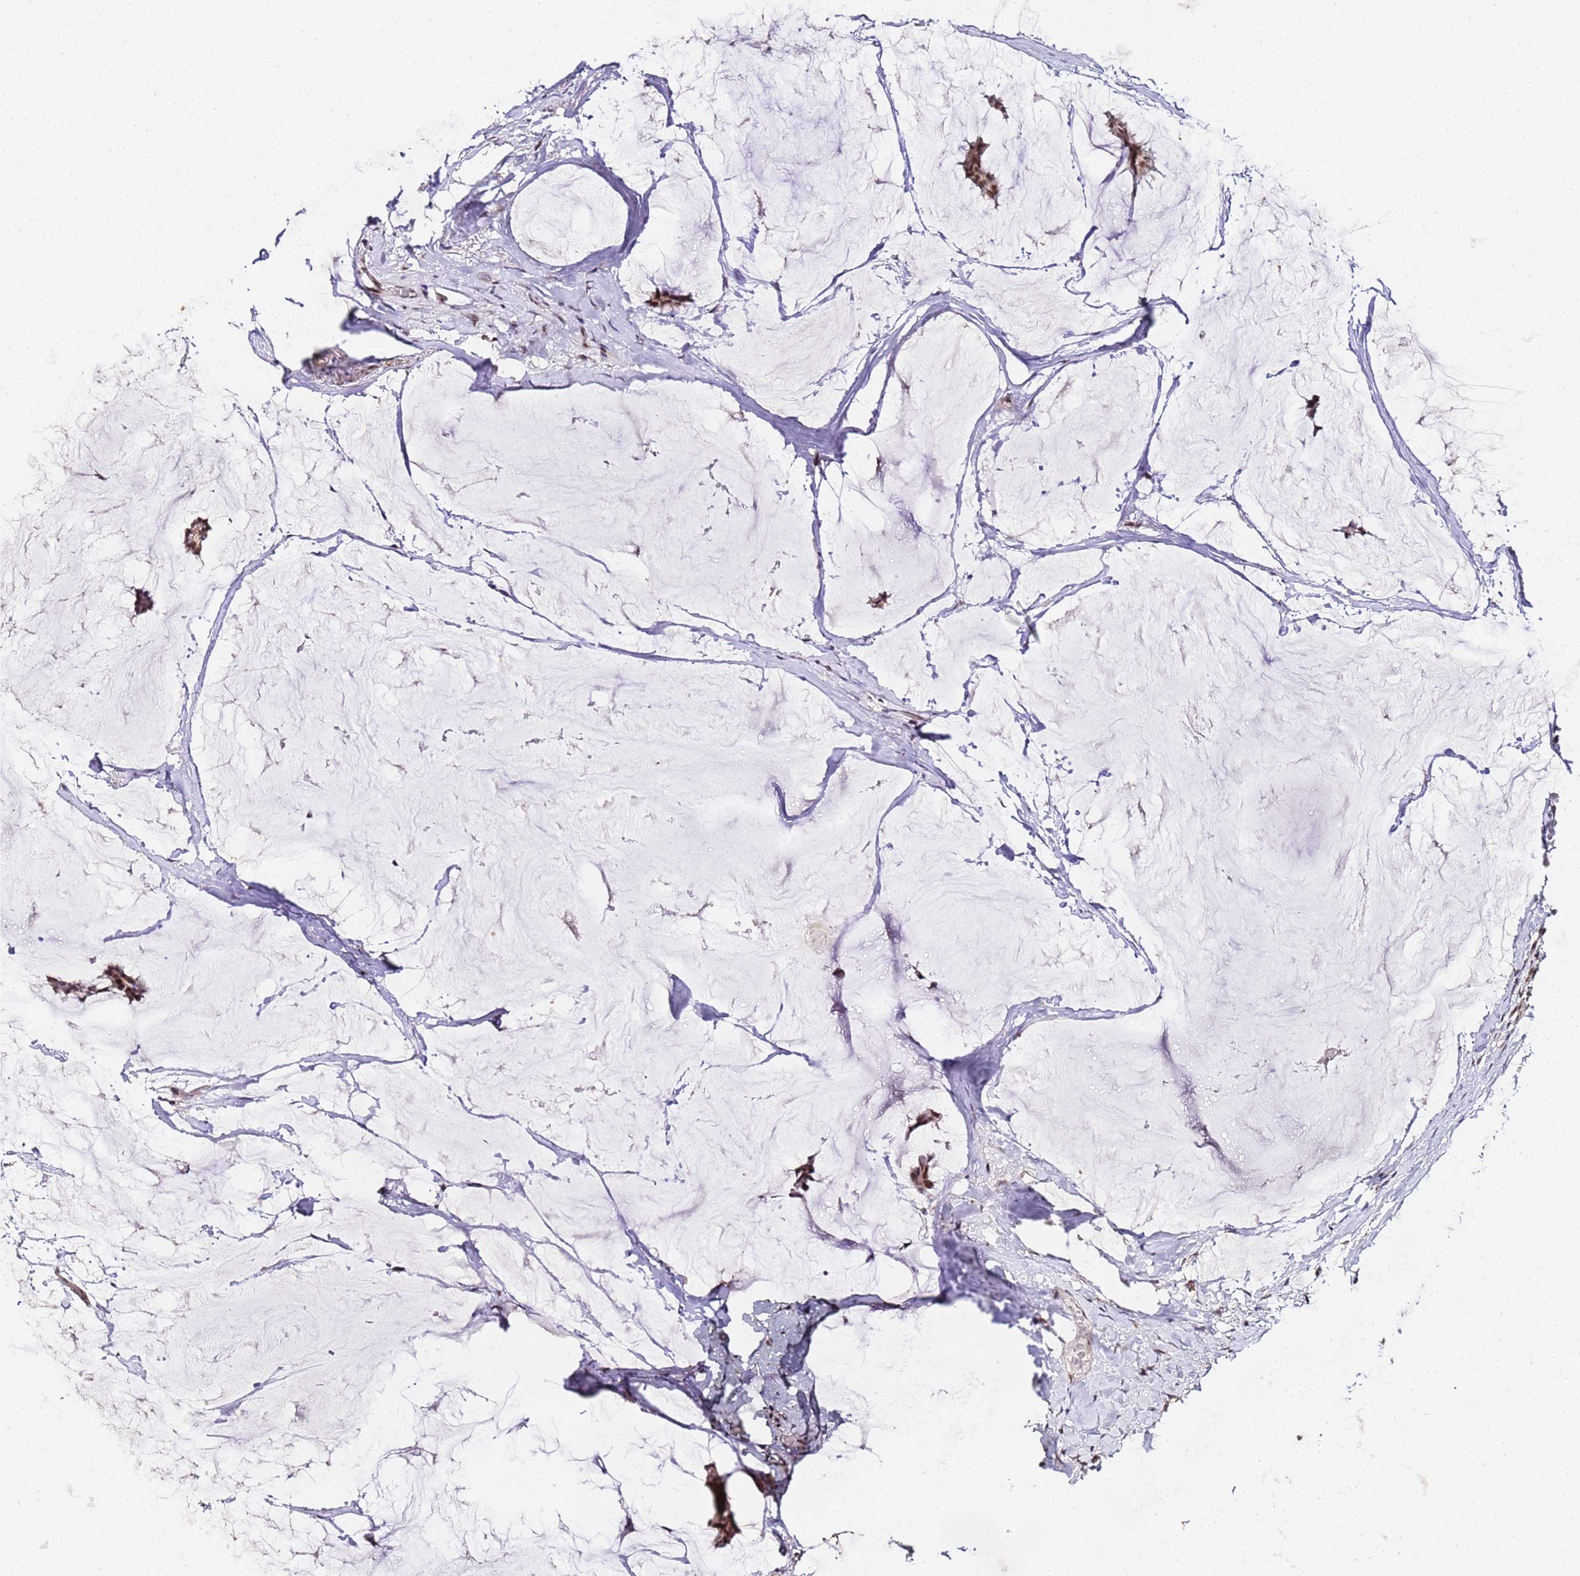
{"staining": {"intensity": "moderate", "quantity": ">75%", "location": "nuclear"}, "tissue": "breast cancer", "cell_type": "Tumor cells", "image_type": "cancer", "snomed": [{"axis": "morphology", "description": "Duct carcinoma"}, {"axis": "topography", "description": "Breast"}], "caption": "Immunohistochemistry (IHC) (DAB (3,3'-diaminobenzidine)) staining of breast cancer (infiltrating ductal carcinoma) reveals moderate nuclear protein positivity in approximately >75% of tumor cells.", "gene": "LSM3", "patient": {"sex": "female", "age": 93}}